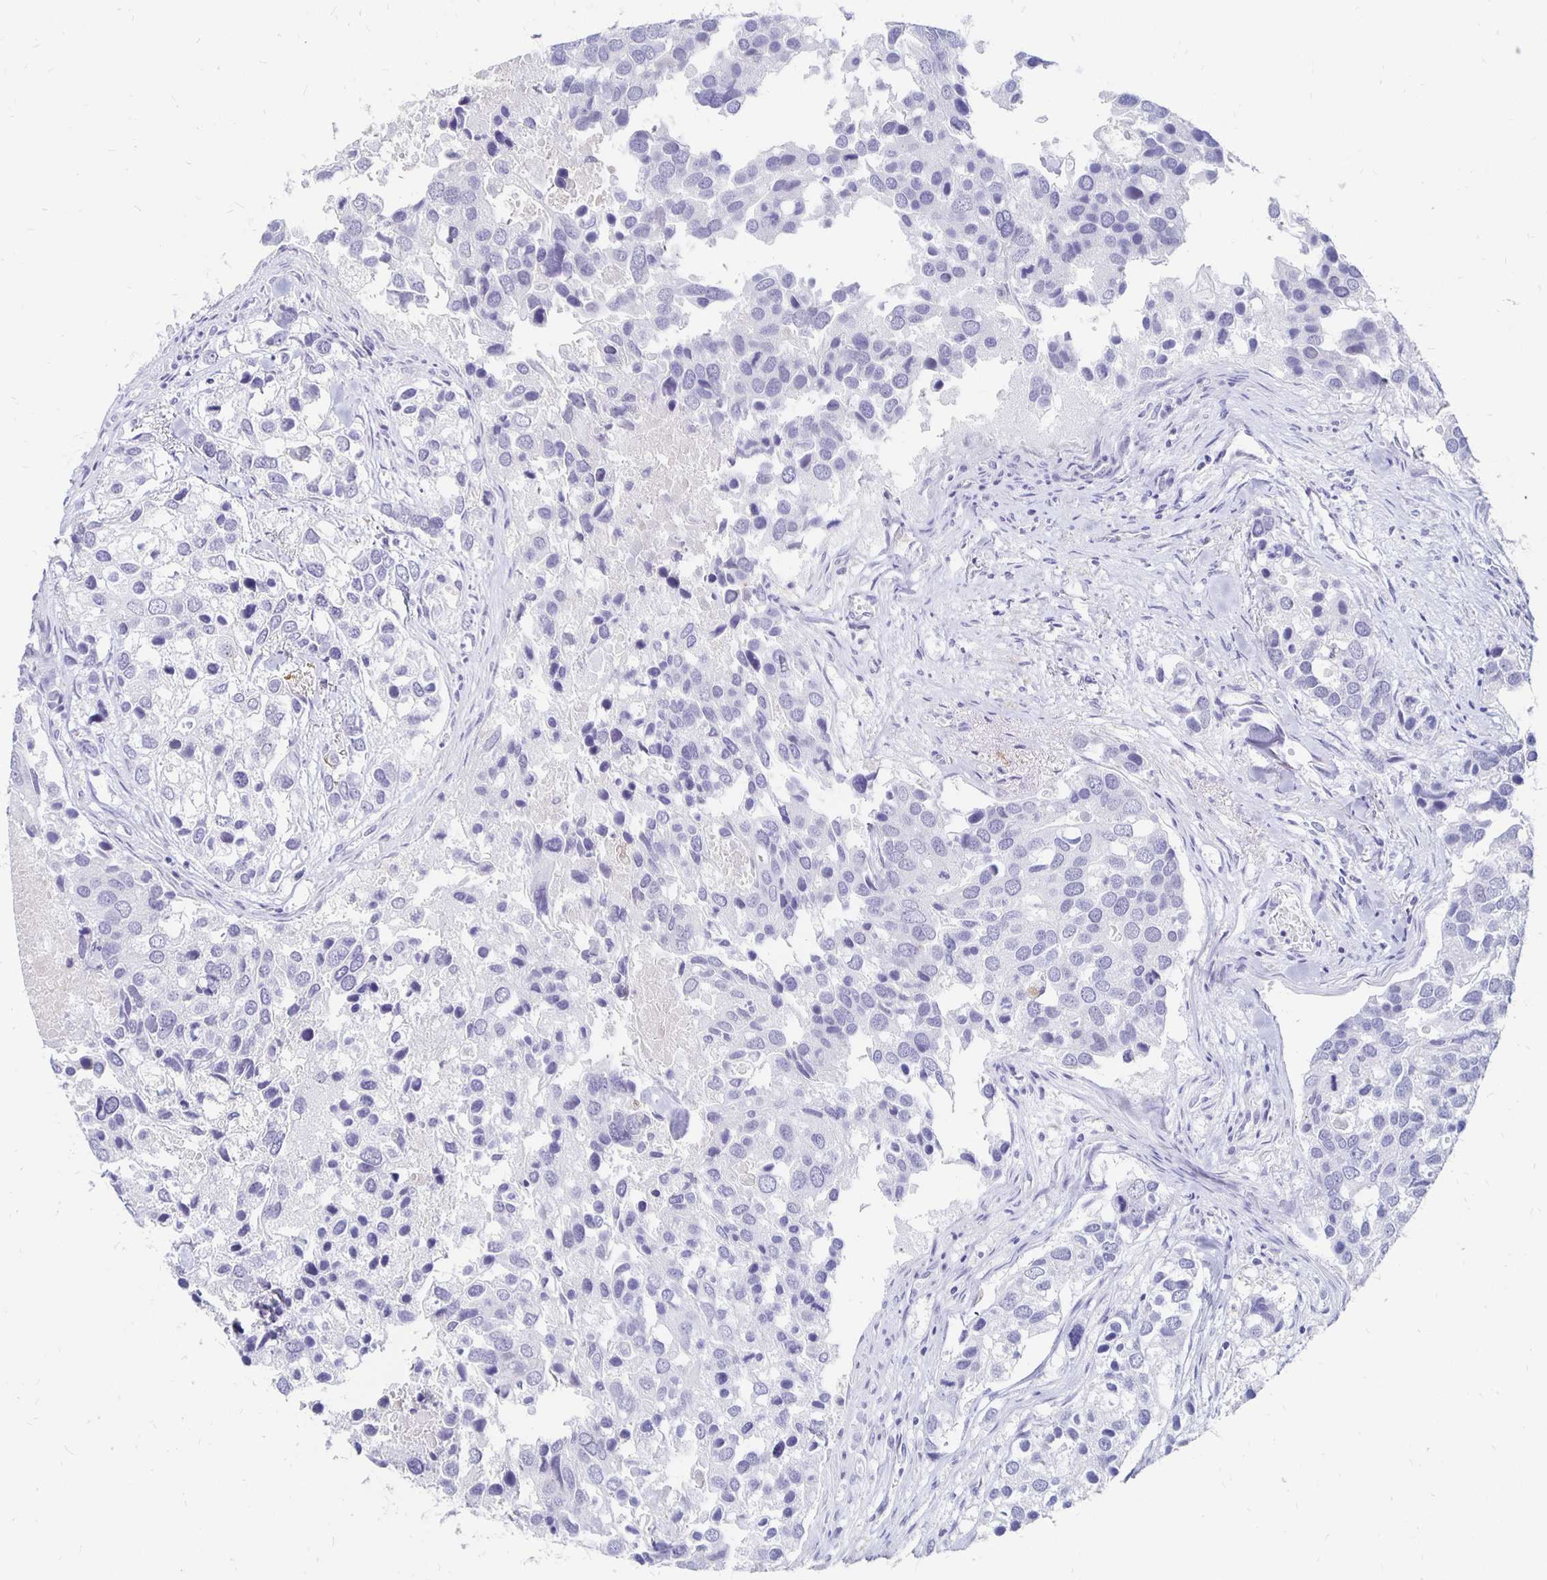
{"staining": {"intensity": "negative", "quantity": "none", "location": "none"}, "tissue": "breast cancer", "cell_type": "Tumor cells", "image_type": "cancer", "snomed": [{"axis": "morphology", "description": "Duct carcinoma"}, {"axis": "topography", "description": "Breast"}], "caption": "Image shows no protein expression in tumor cells of breast invasive ductal carcinoma tissue.", "gene": "SYT2", "patient": {"sex": "female", "age": 83}}